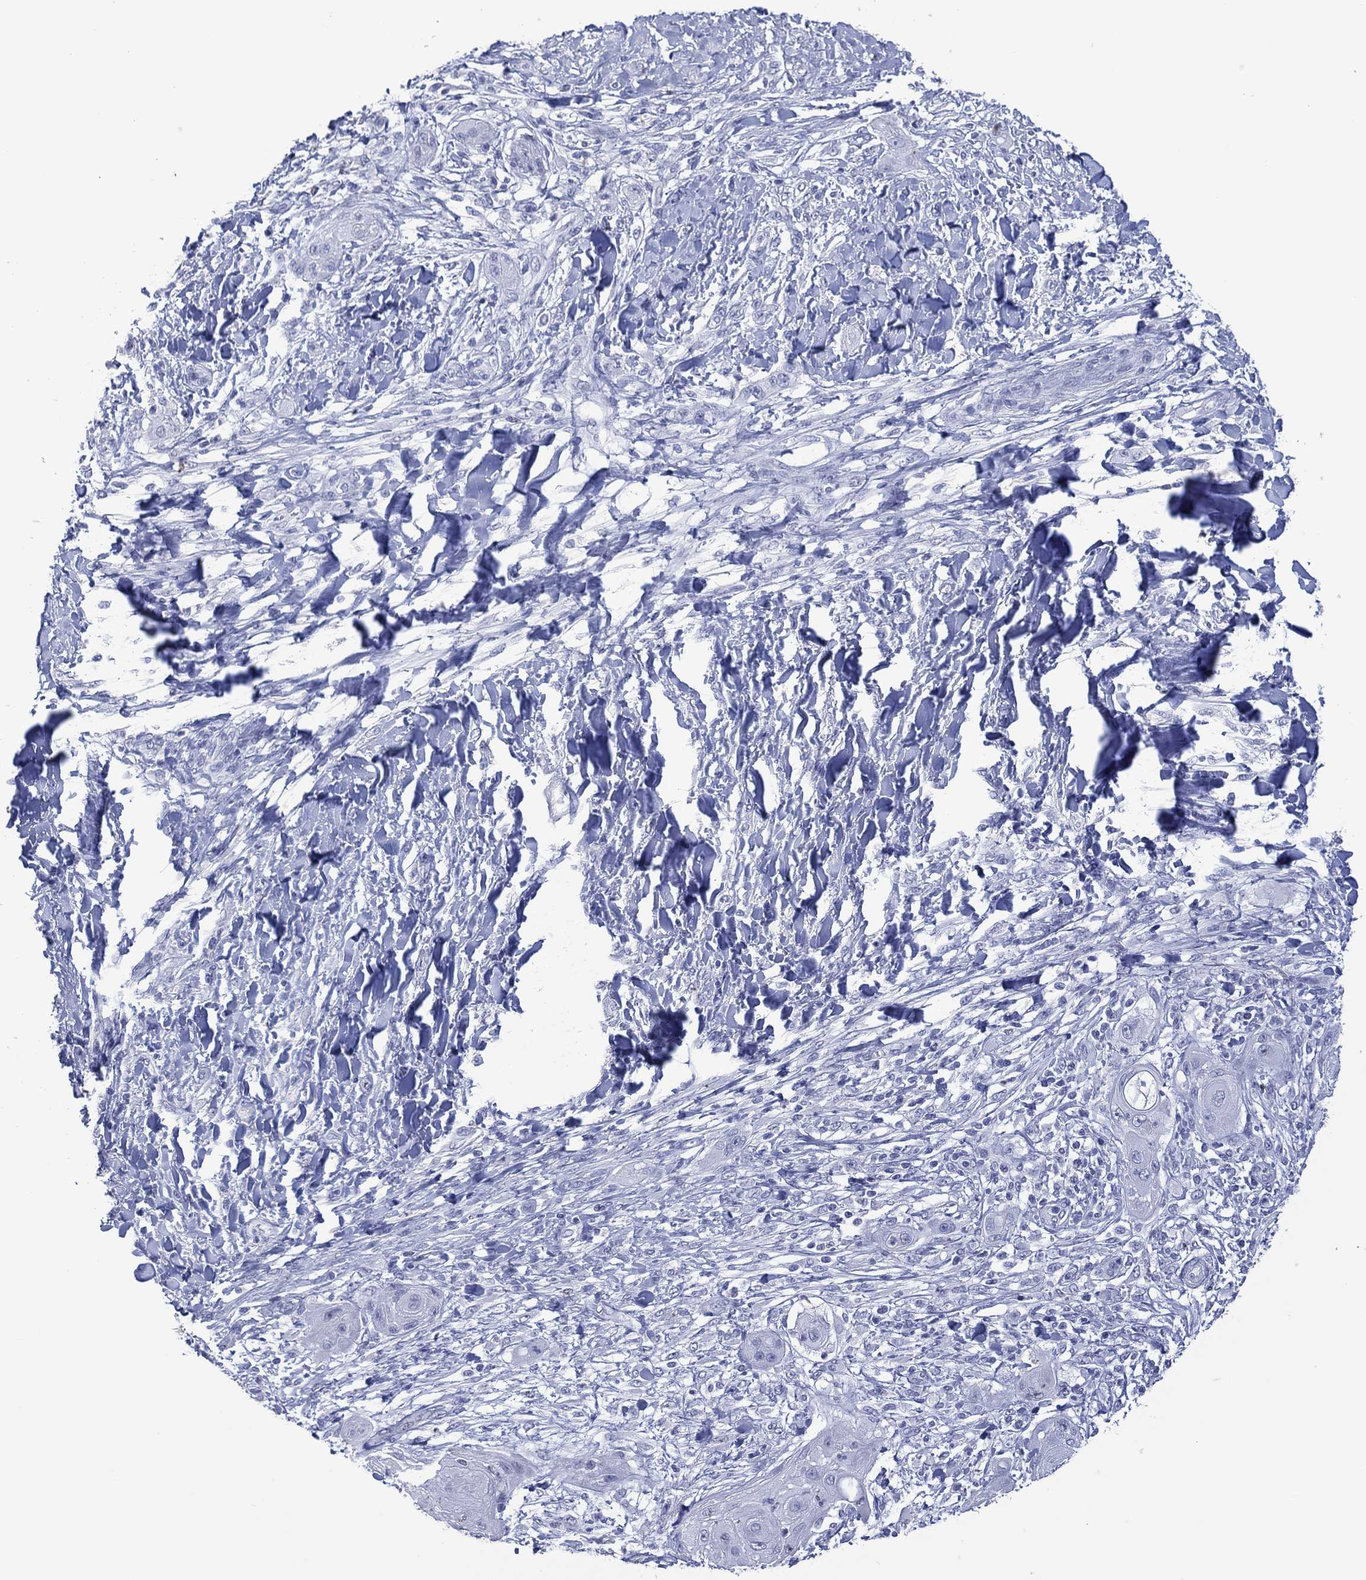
{"staining": {"intensity": "negative", "quantity": "none", "location": "none"}, "tissue": "skin cancer", "cell_type": "Tumor cells", "image_type": "cancer", "snomed": [{"axis": "morphology", "description": "Squamous cell carcinoma, NOS"}, {"axis": "topography", "description": "Skin"}], "caption": "Skin cancer was stained to show a protein in brown. There is no significant staining in tumor cells.", "gene": "UTF1", "patient": {"sex": "male", "age": 62}}